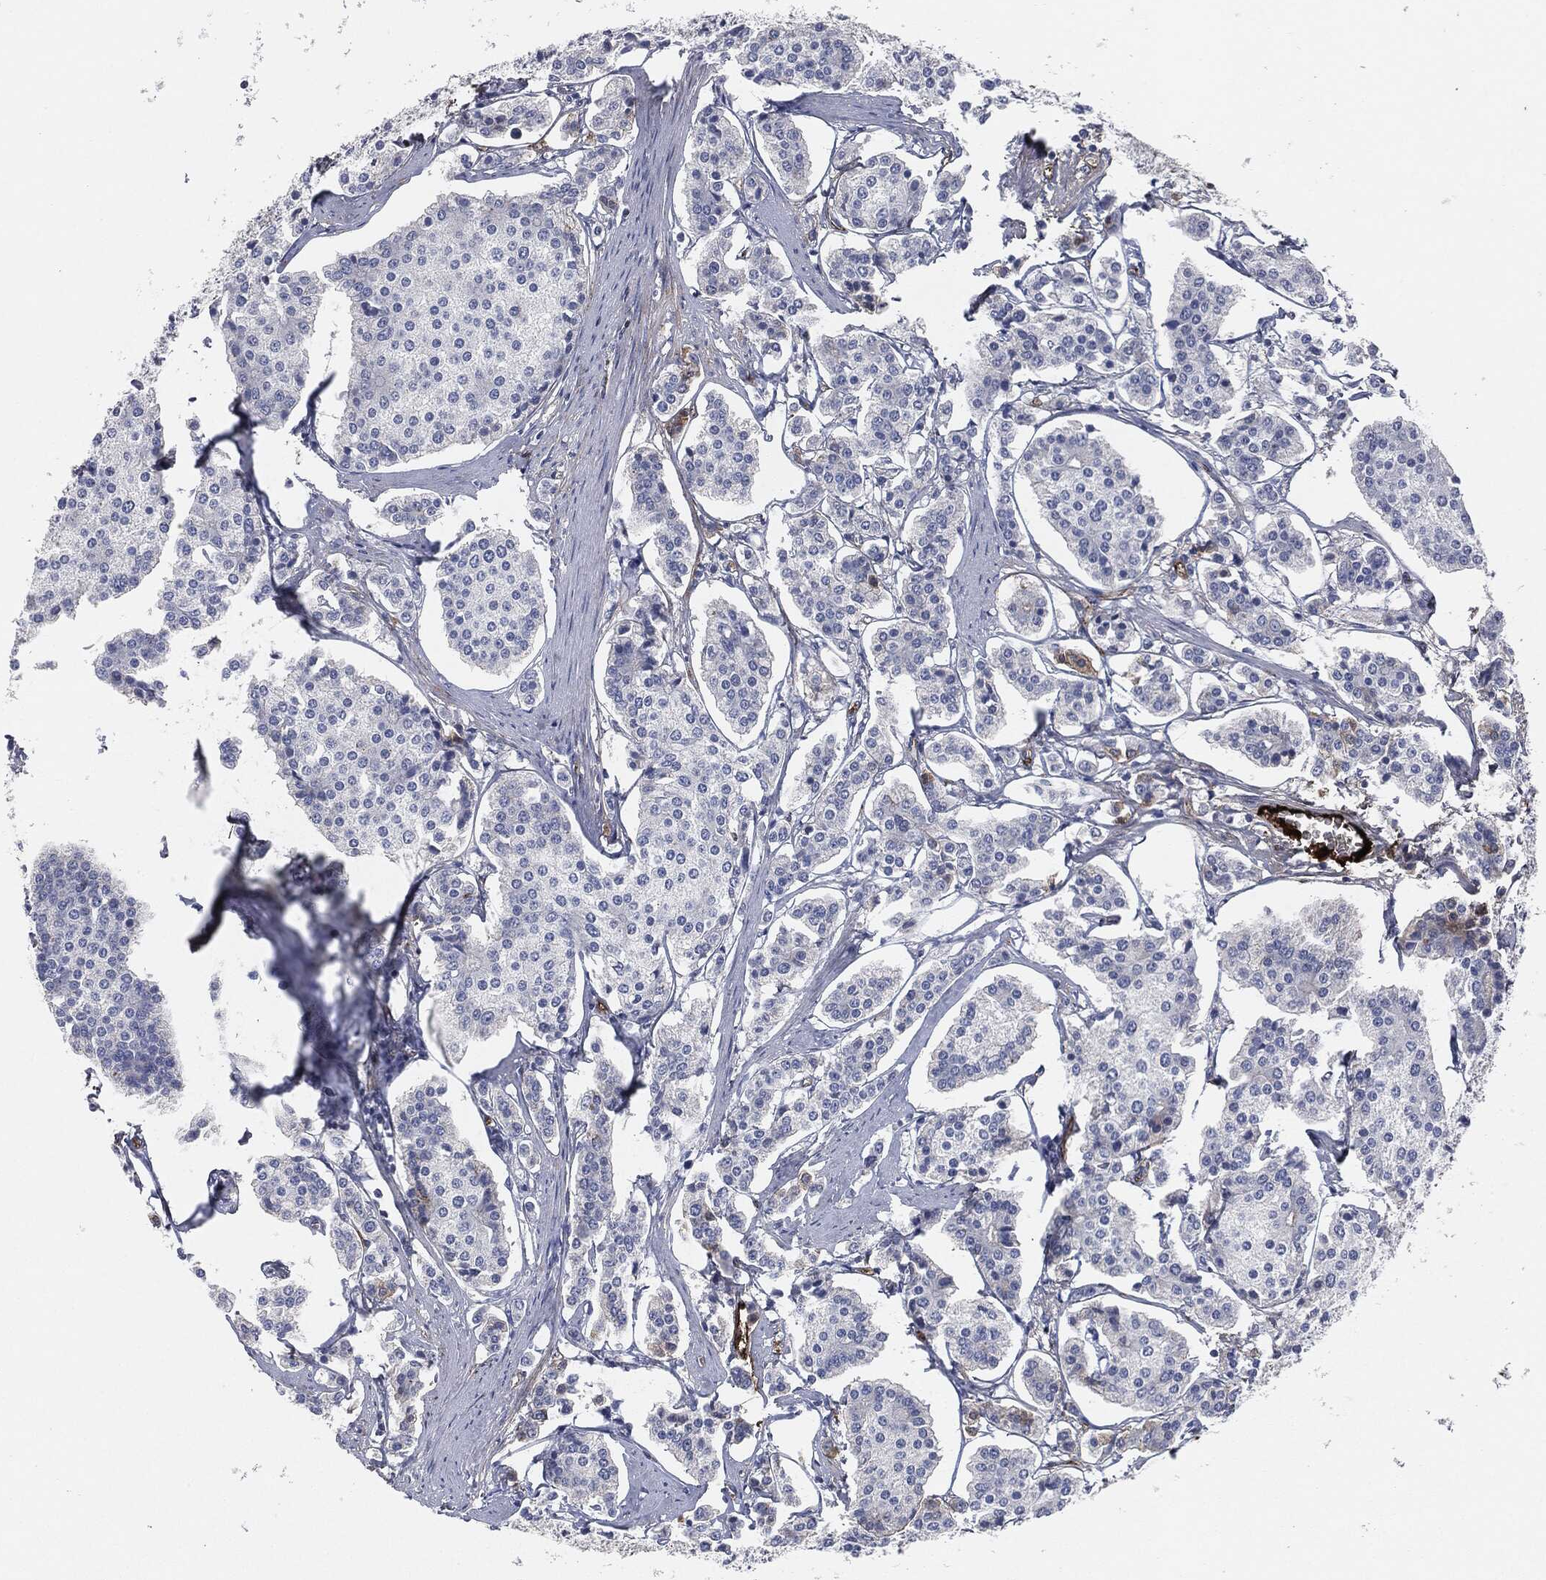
{"staining": {"intensity": "negative", "quantity": "none", "location": "none"}, "tissue": "carcinoid", "cell_type": "Tumor cells", "image_type": "cancer", "snomed": [{"axis": "morphology", "description": "Carcinoid, malignant, NOS"}, {"axis": "topography", "description": "Small intestine"}], "caption": "Immunohistochemistry of malignant carcinoid exhibits no staining in tumor cells.", "gene": "APOB", "patient": {"sex": "female", "age": 65}}